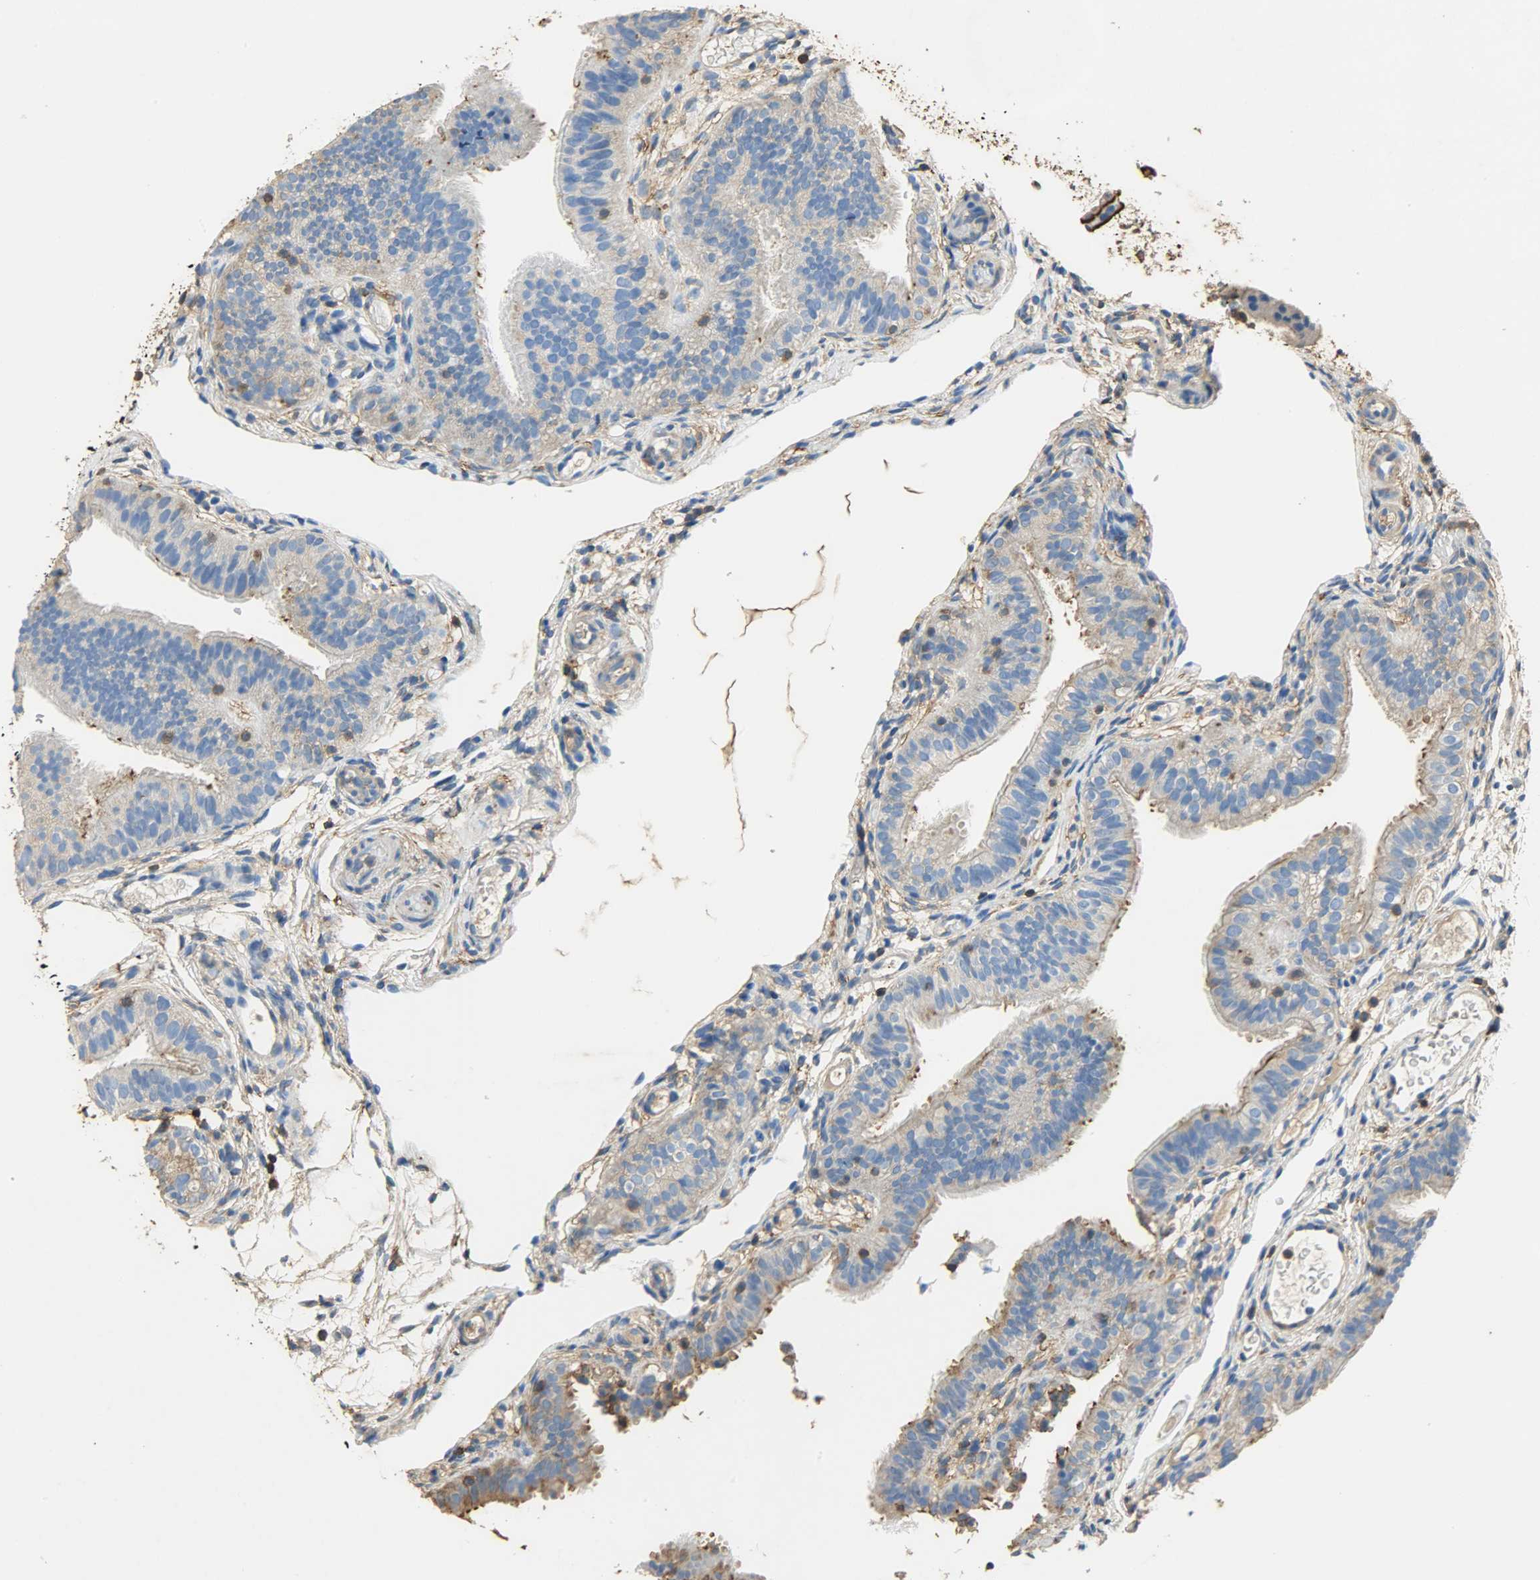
{"staining": {"intensity": "weak", "quantity": ">75%", "location": "cytoplasmic/membranous"}, "tissue": "fallopian tube", "cell_type": "Glandular cells", "image_type": "normal", "snomed": [{"axis": "morphology", "description": "Normal tissue, NOS"}, {"axis": "morphology", "description": "Dermoid, NOS"}, {"axis": "topography", "description": "Fallopian tube"}], "caption": "Immunohistochemistry (IHC) histopathology image of benign fallopian tube stained for a protein (brown), which shows low levels of weak cytoplasmic/membranous positivity in approximately >75% of glandular cells.", "gene": "ANXA6", "patient": {"sex": "female", "age": 33}}